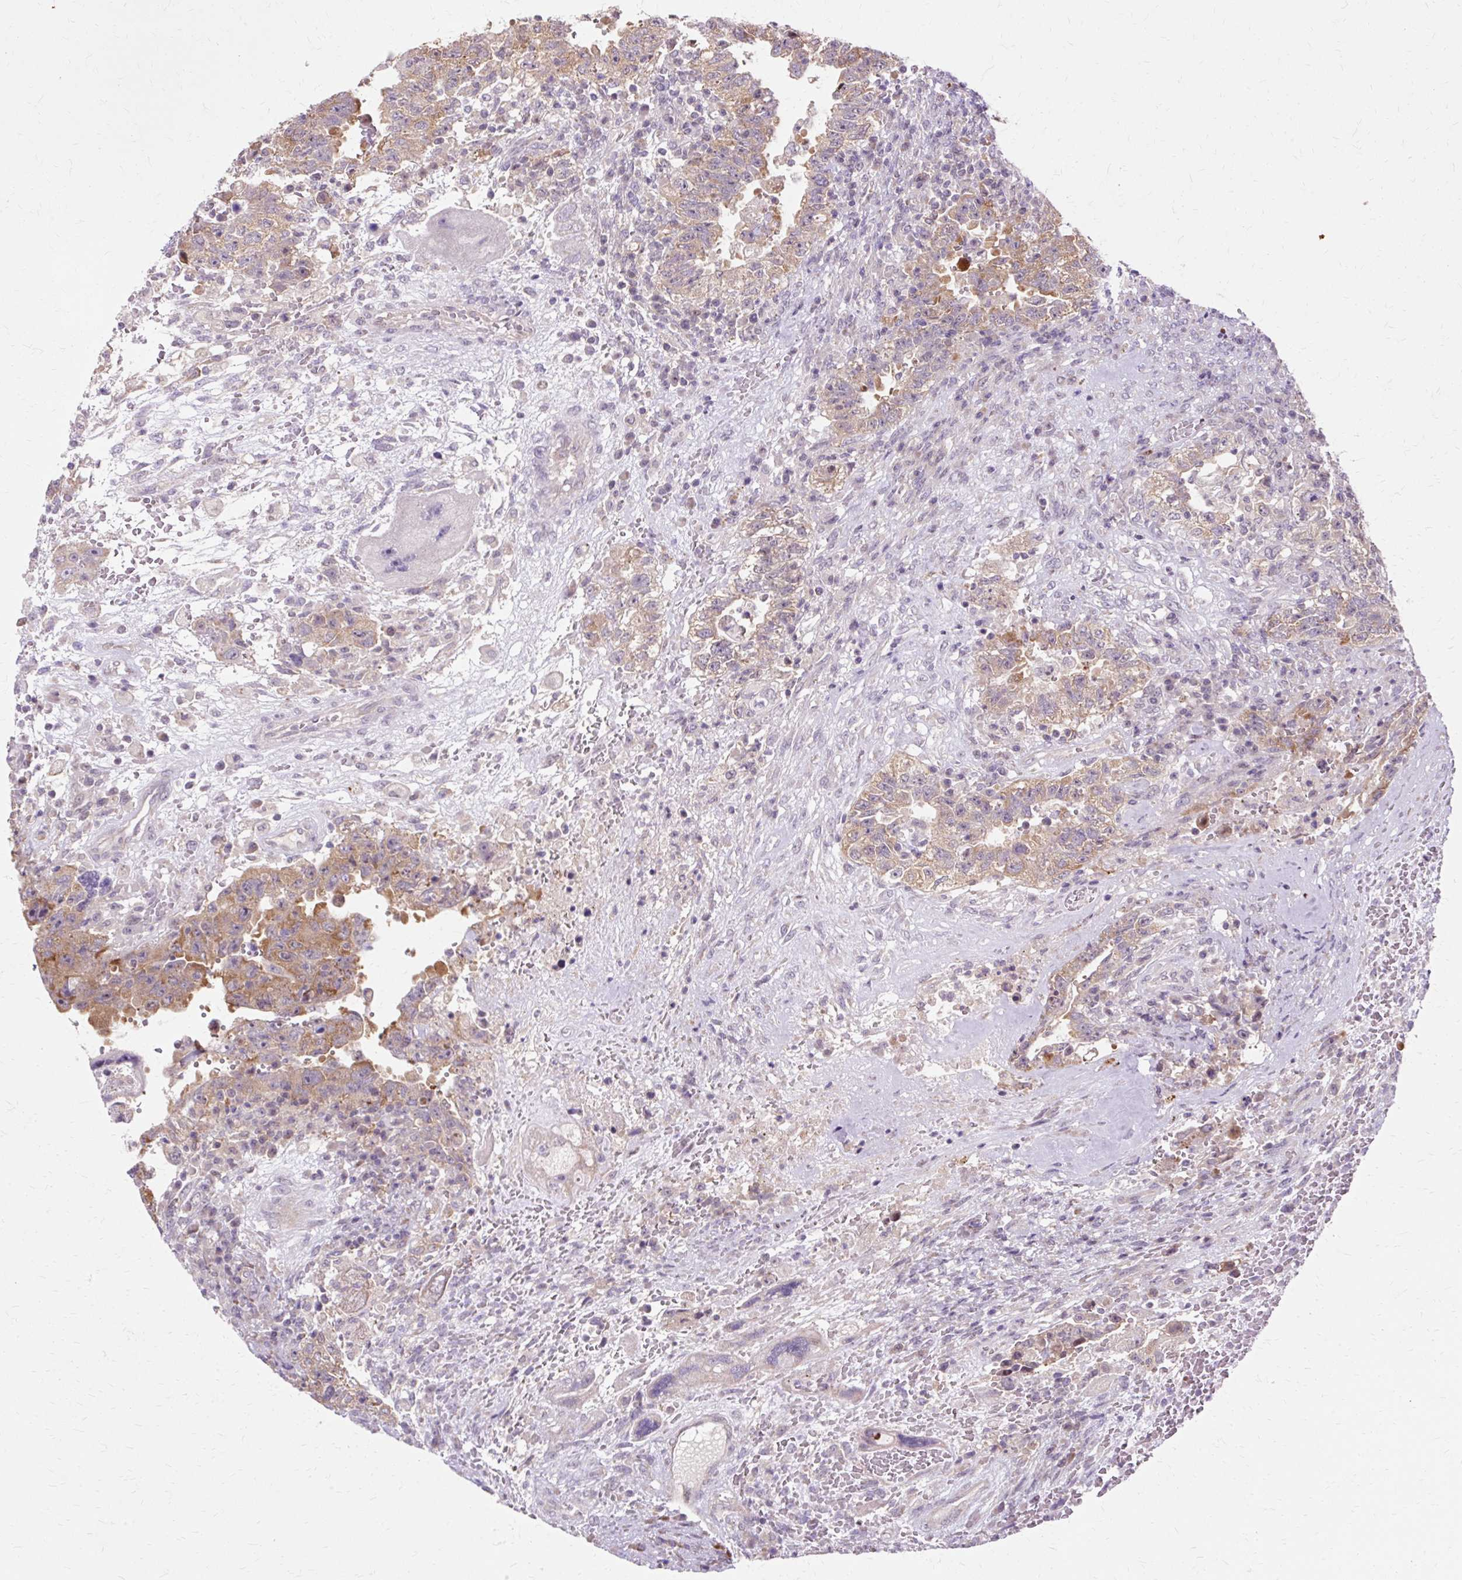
{"staining": {"intensity": "moderate", "quantity": "25%-75%", "location": "cytoplasmic/membranous"}, "tissue": "testis cancer", "cell_type": "Tumor cells", "image_type": "cancer", "snomed": [{"axis": "morphology", "description": "Carcinoma, Embryonal, NOS"}, {"axis": "topography", "description": "Testis"}], "caption": "This is an image of IHC staining of testis cancer, which shows moderate expression in the cytoplasmic/membranous of tumor cells.", "gene": "GEMIN2", "patient": {"sex": "male", "age": 26}}